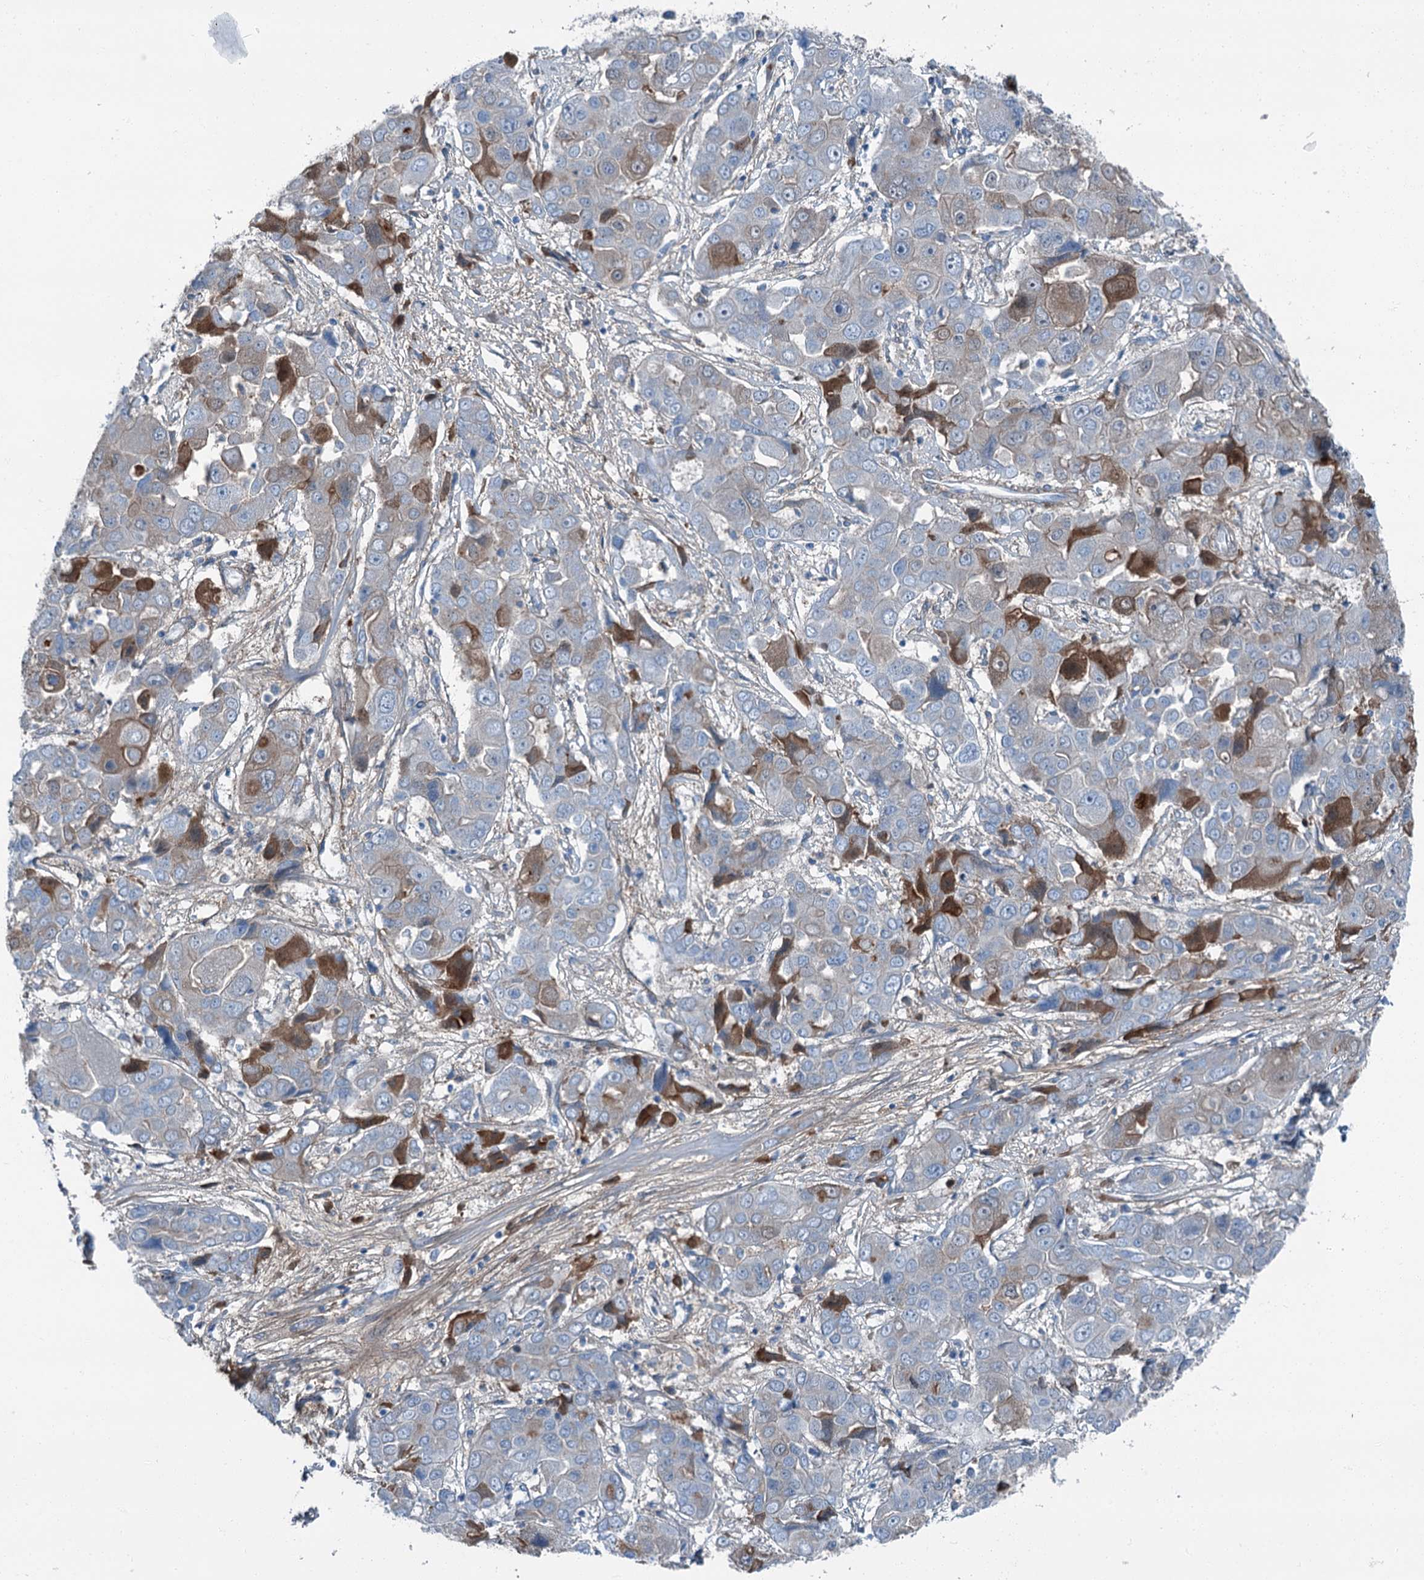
{"staining": {"intensity": "moderate", "quantity": "<25%", "location": "cytoplasmic/membranous"}, "tissue": "liver cancer", "cell_type": "Tumor cells", "image_type": "cancer", "snomed": [{"axis": "morphology", "description": "Cholangiocarcinoma"}, {"axis": "topography", "description": "Liver"}], "caption": "Tumor cells display low levels of moderate cytoplasmic/membranous positivity in about <25% of cells in liver cholangiocarcinoma.", "gene": "AXL", "patient": {"sex": "male", "age": 67}}